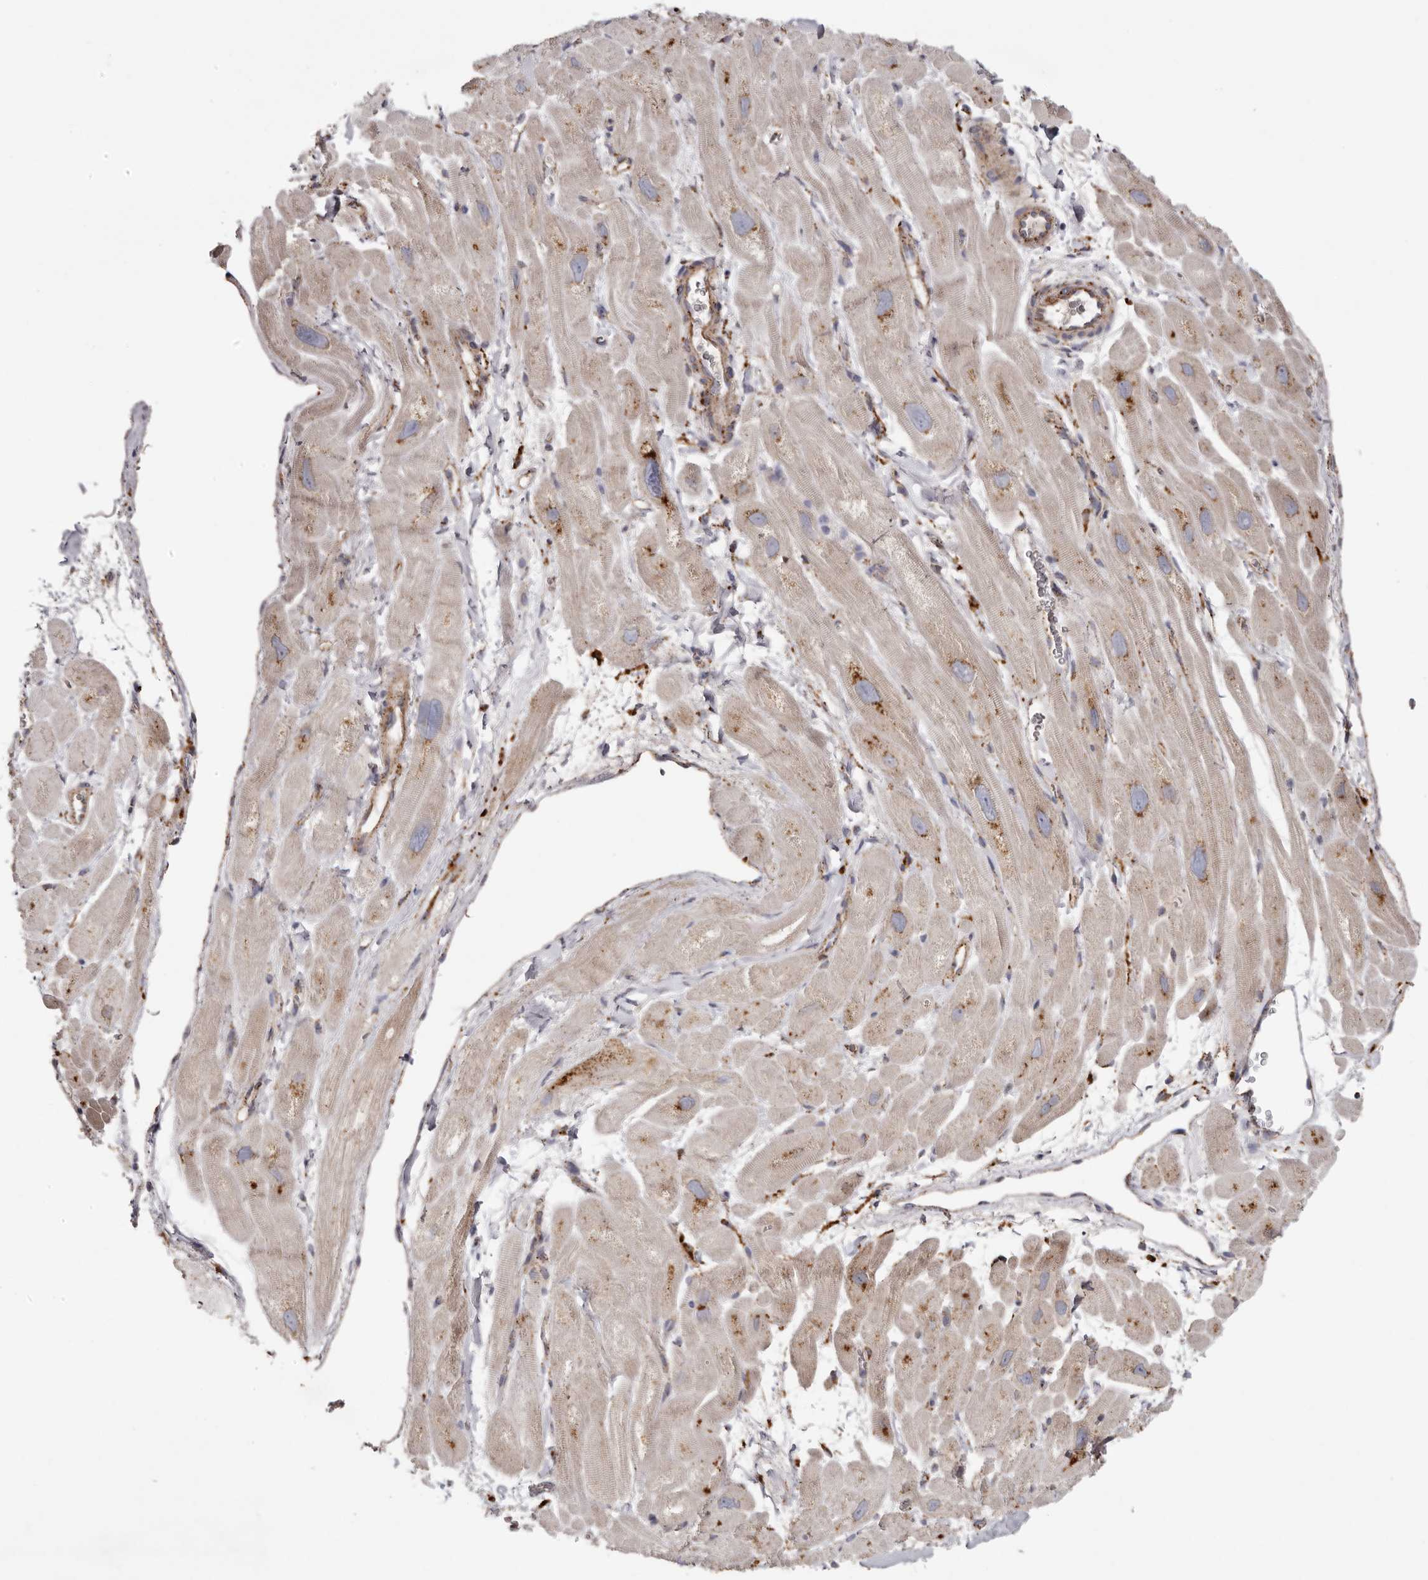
{"staining": {"intensity": "moderate", "quantity": "<25%", "location": "cytoplasmic/membranous"}, "tissue": "heart muscle", "cell_type": "Cardiomyocytes", "image_type": "normal", "snomed": [{"axis": "morphology", "description": "Normal tissue, NOS"}, {"axis": "topography", "description": "Heart"}], "caption": "Cardiomyocytes reveal moderate cytoplasmic/membranous positivity in approximately <25% of cells in normal heart muscle.", "gene": "GRN", "patient": {"sex": "male", "age": 49}}